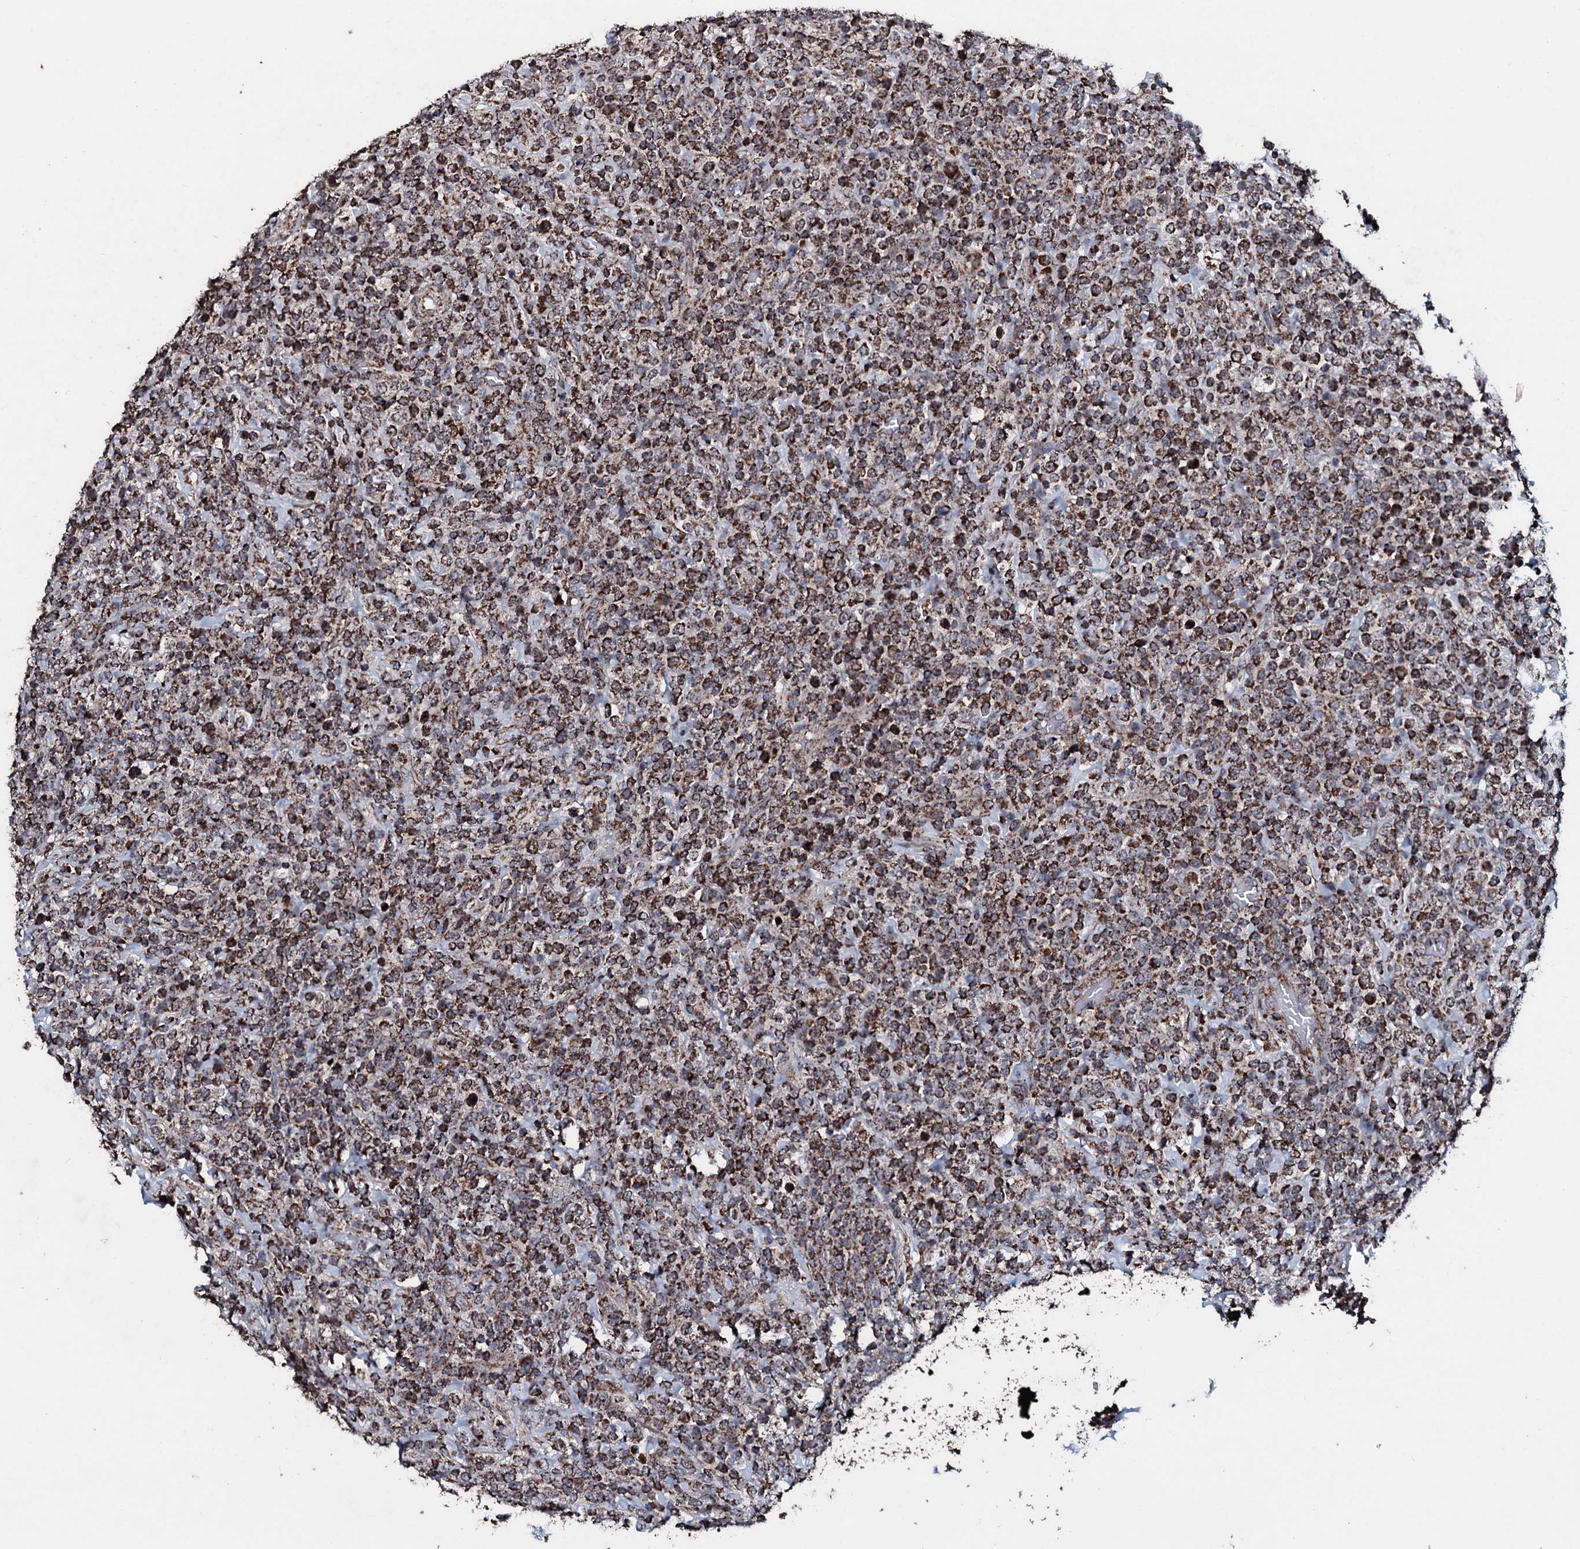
{"staining": {"intensity": "strong", "quantity": ">75%", "location": "cytoplasmic/membranous"}, "tissue": "lymphoma", "cell_type": "Tumor cells", "image_type": "cancer", "snomed": [{"axis": "morphology", "description": "Malignant lymphoma, non-Hodgkin's type, High grade"}, {"axis": "topography", "description": "Colon"}], "caption": "Immunohistochemistry (IHC) histopathology image of malignant lymphoma, non-Hodgkin's type (high-grade) stained for a protein (brown), which displays high levels of strong cytoplasmic/membranous positivity in about >75% of tumor cells.", "gene": "DYNC2I2", "patient": {"sex": "female", "age": 53}}